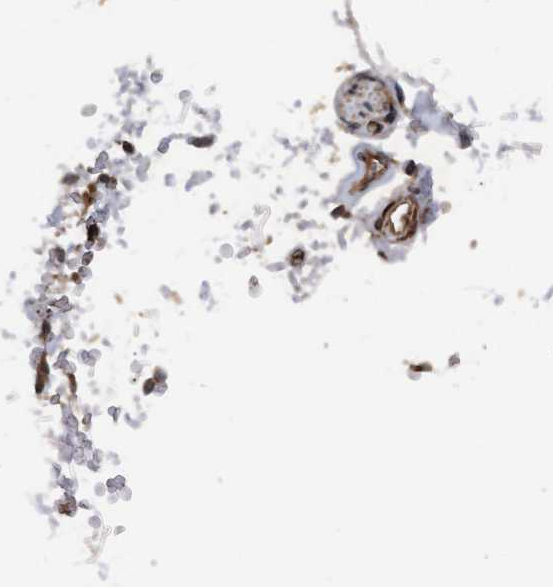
{"staining": {"intensity": "moderate", "quantity": ">75%", "location": "cytoplasmic/membranous"}, "tissue": "adipose tissue", "cell_type": "Adipocytes", "image_type": "normal", "snomed": [{"axis": "morphology", "description": "Normal tissue, NOS"}, {"axis": "topography", "description": "Cartilage tissue"}, {"axis": "topography", "description": "Lung"}], "caption": "Human adipose tissue stained with a brown dye reveals moderate cytoplasmic/membranous positive positivity in about >75% of adipocytes.", "gene": "GGT6", "patient": {"sex": "female", "age": 77}}